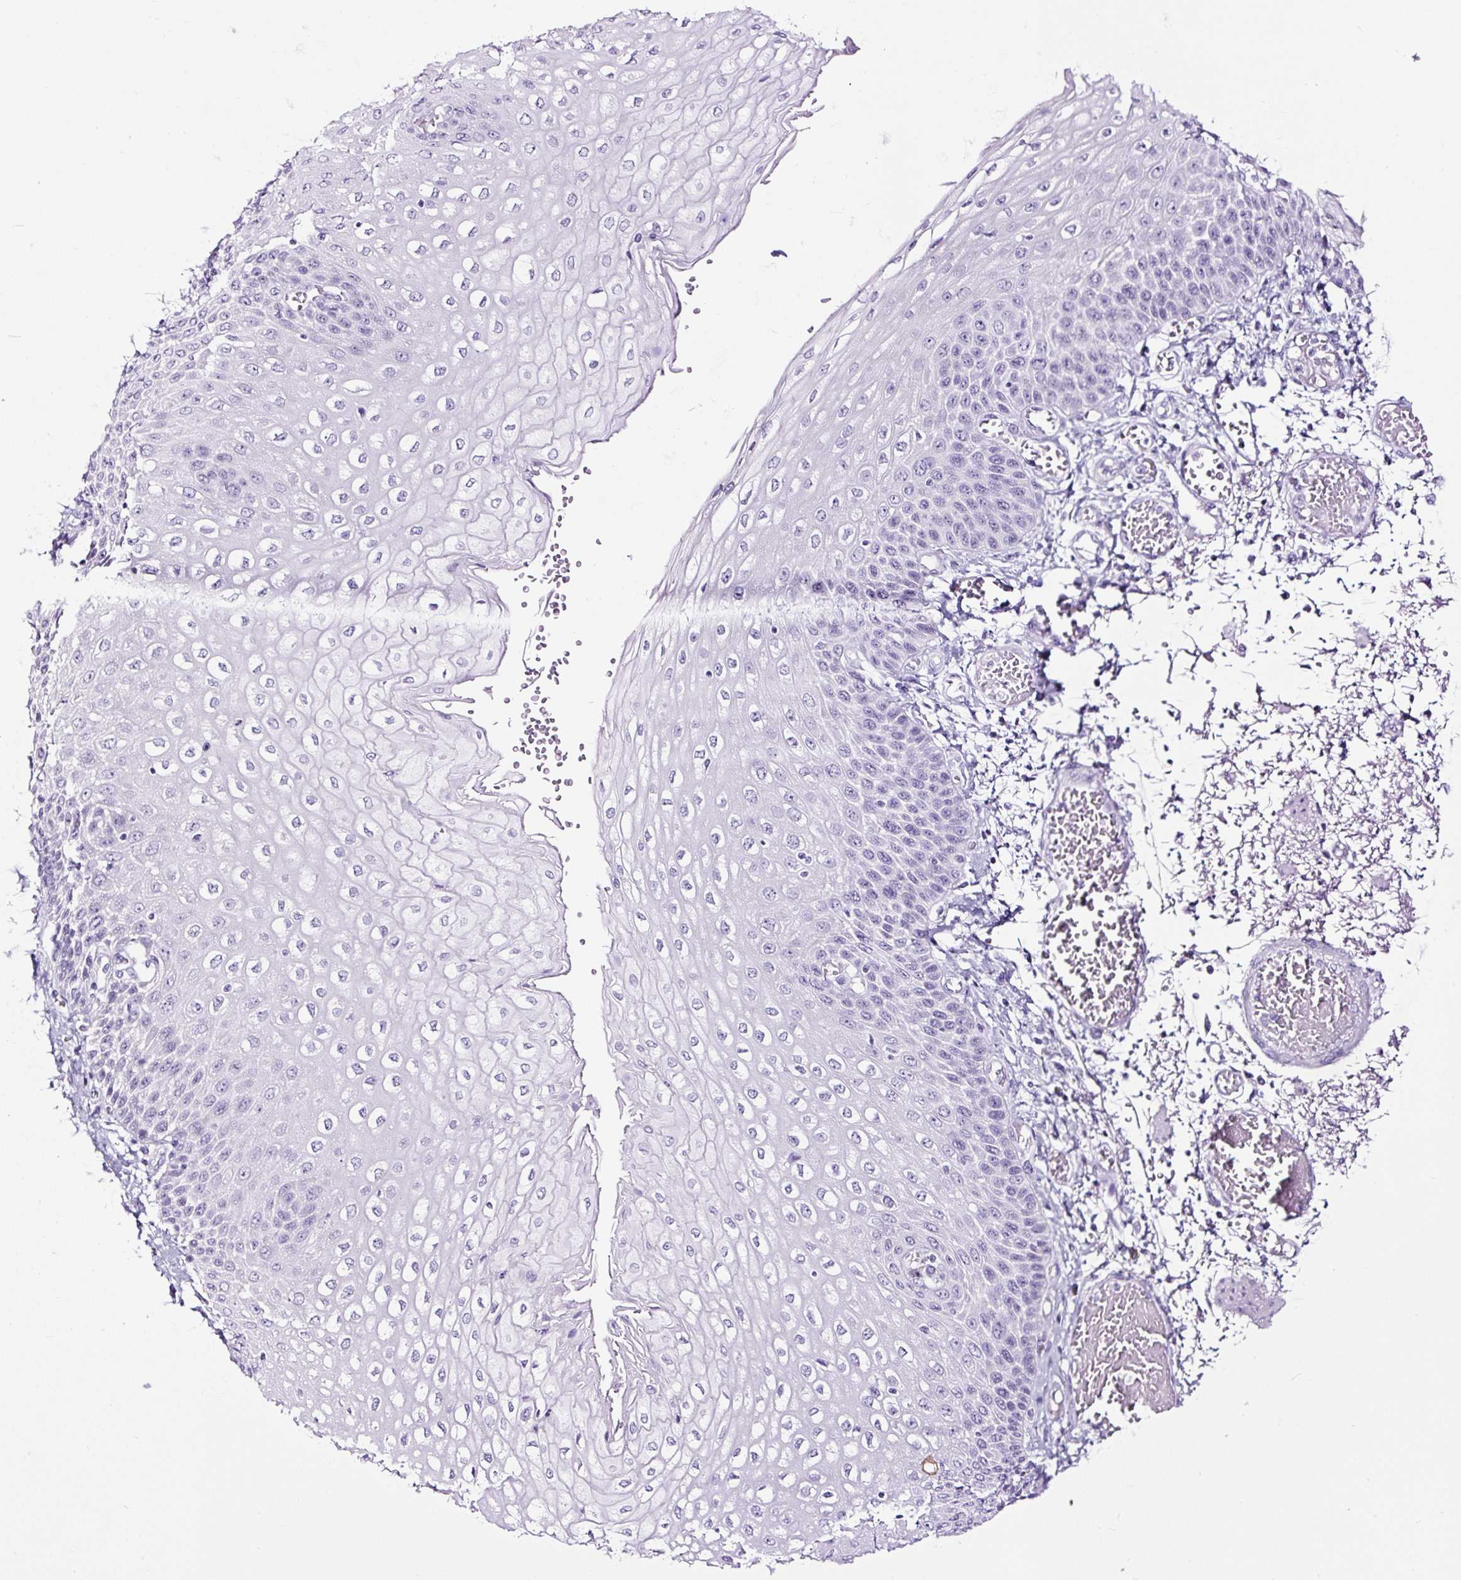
{"staining": {"intensity": "negative", "quantity": "none", "location": "none"}, "tissue": "esophagus", "cell_type": "Squamous epithelial cells", "image_type": "normal", "snomed": [{"axis": "morphology", "description": "Normal tissue, NOS"}, {"axis": "morphology", "description": "Adenocarcinoma, NOS"}, {"axis": "topography", "description": "Esophagus"}], "caption": "Micrograph shows no protein positivity in squamous epithelial cells of benign esophagus. (Brightfield microscopy of DAB IHC at high magnification).", "gene": "NPHS2", "patient": {"sex": "male", "age": 81}}